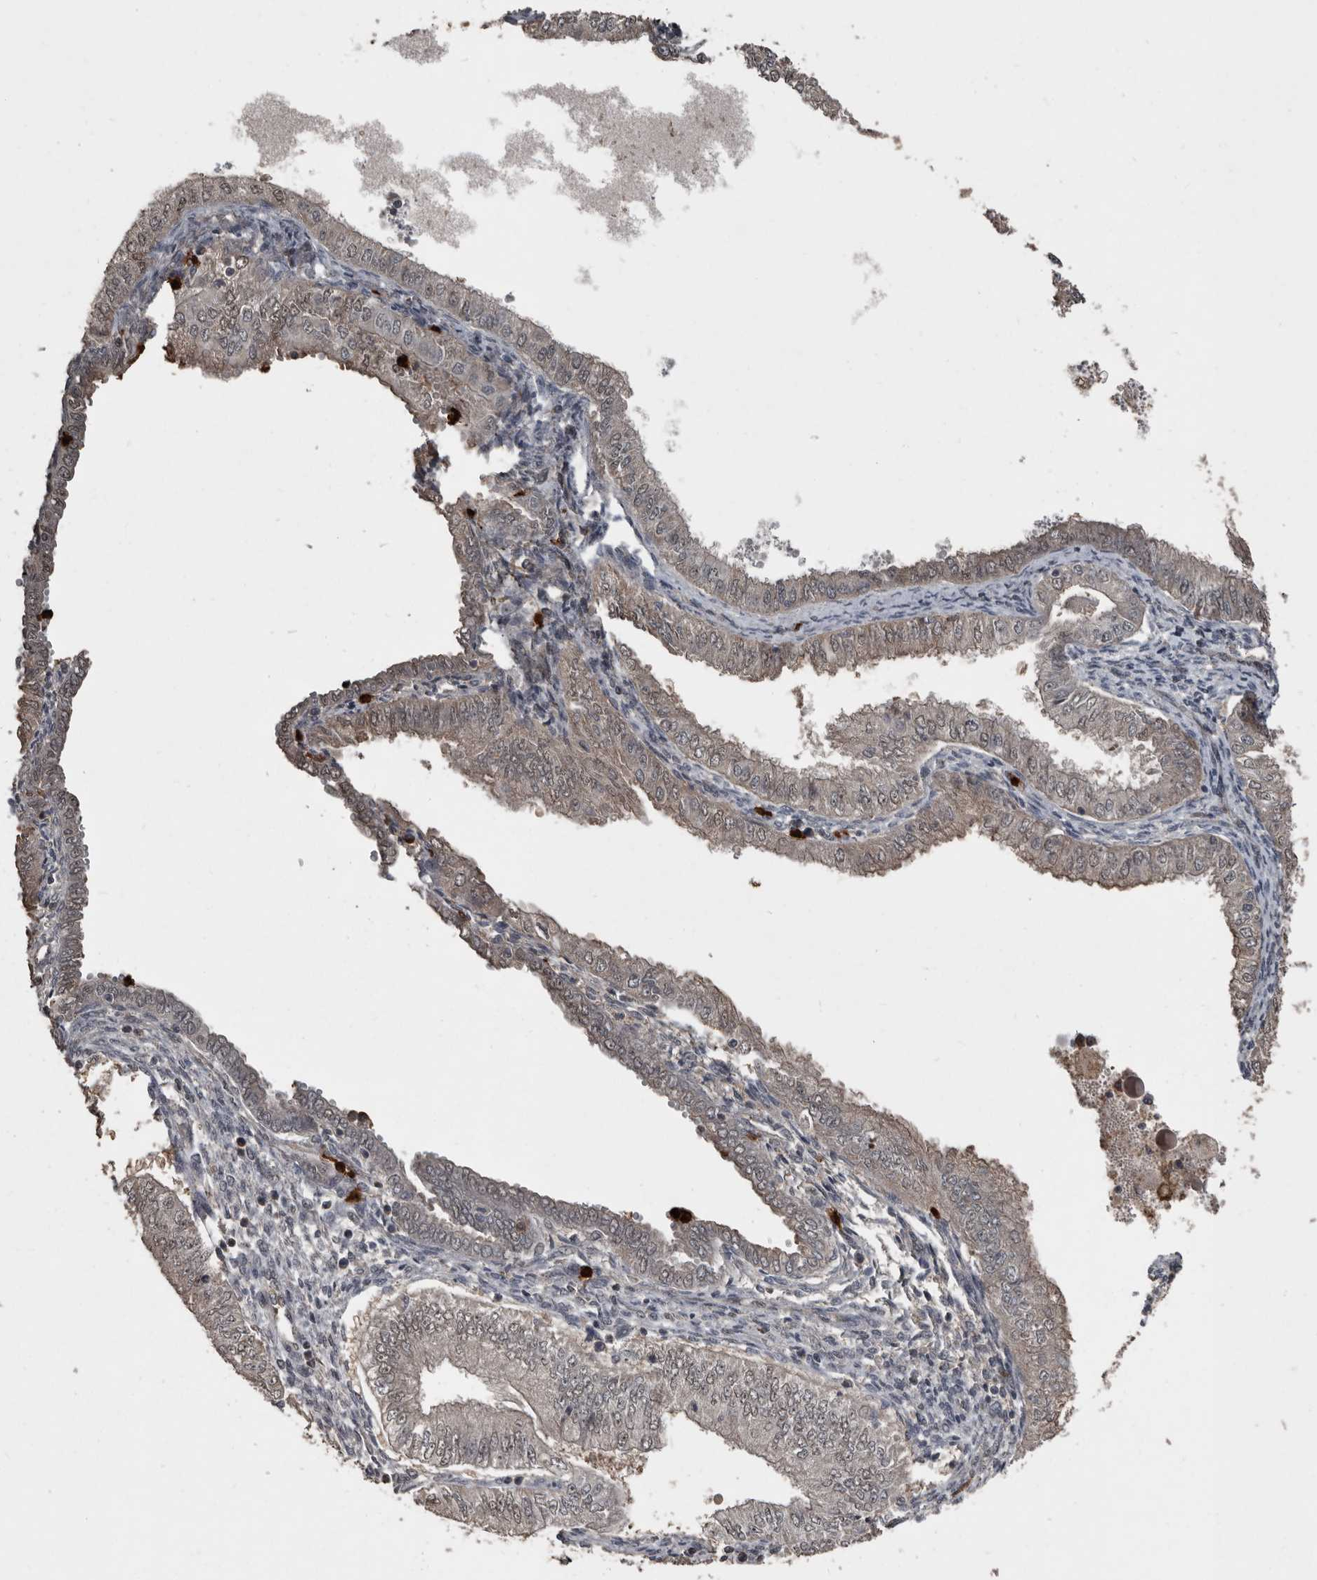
{"staining": {"intensity": "weak", "quantity": ">75%", "location": "cytoplasmic/membranous,nuclear"}, "tissue": "endometrial cancer", "cell_type": "Tumor cells", "image_type": "cancer", "snomed": [{"axis": "morphology", "description": "Normal tissue, NOS"}, {"axis": "morphology", "description": "Adenocarcinoma, NOS"}, {"axis": "topography", "description": "Endometrium"}], "caption": "Endometrial adenocarcinoma stained with a brown dye reveals weak cytoplasmic/membranous and nuclear positive positivity in about >75% of tumor cells.", "gene": "FSBP", "patient": {"sex": "female", "age": 53}}